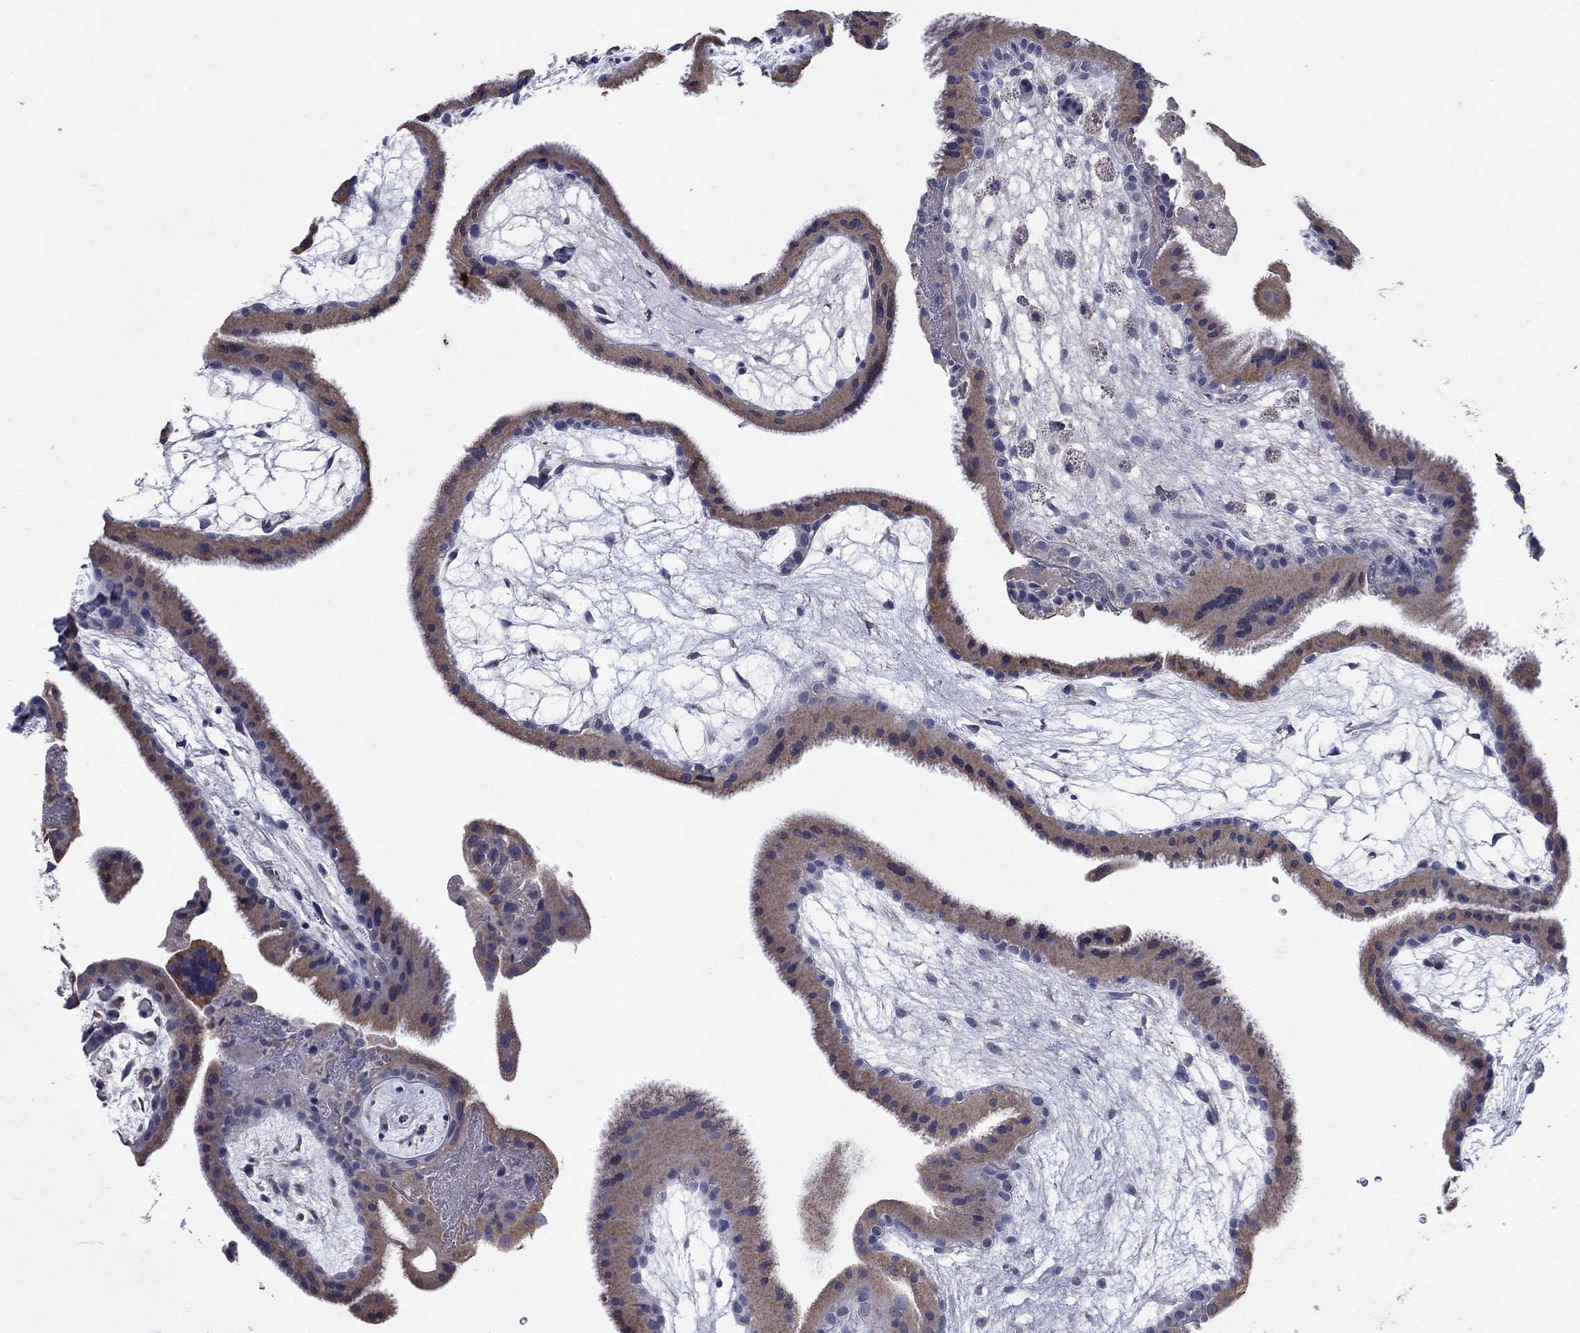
{"staining": {"intensity": "negative", "quantity": "none", "location": "none"}, "tissue": "placenta", "cell_type": "Decidual cells", "image_type": "normal", "snomed": [{"axis": "morphology", "description": "Normal tissue, NOS"}, {"axis": "topography", "description": "Placenta"}], "caption": "High power microscopy image of an immunohistochemistry (IHC) histopathology image of benign placenta, revealing no significant positivity in decidual cells. (Stains: DAB immunohistochemistry with hematoxylin counter stain, Microscopy: brightfield microscopy at high magnification).", "gene": "SULT2B1", "patient": {"sex": "female", "age": 19}}